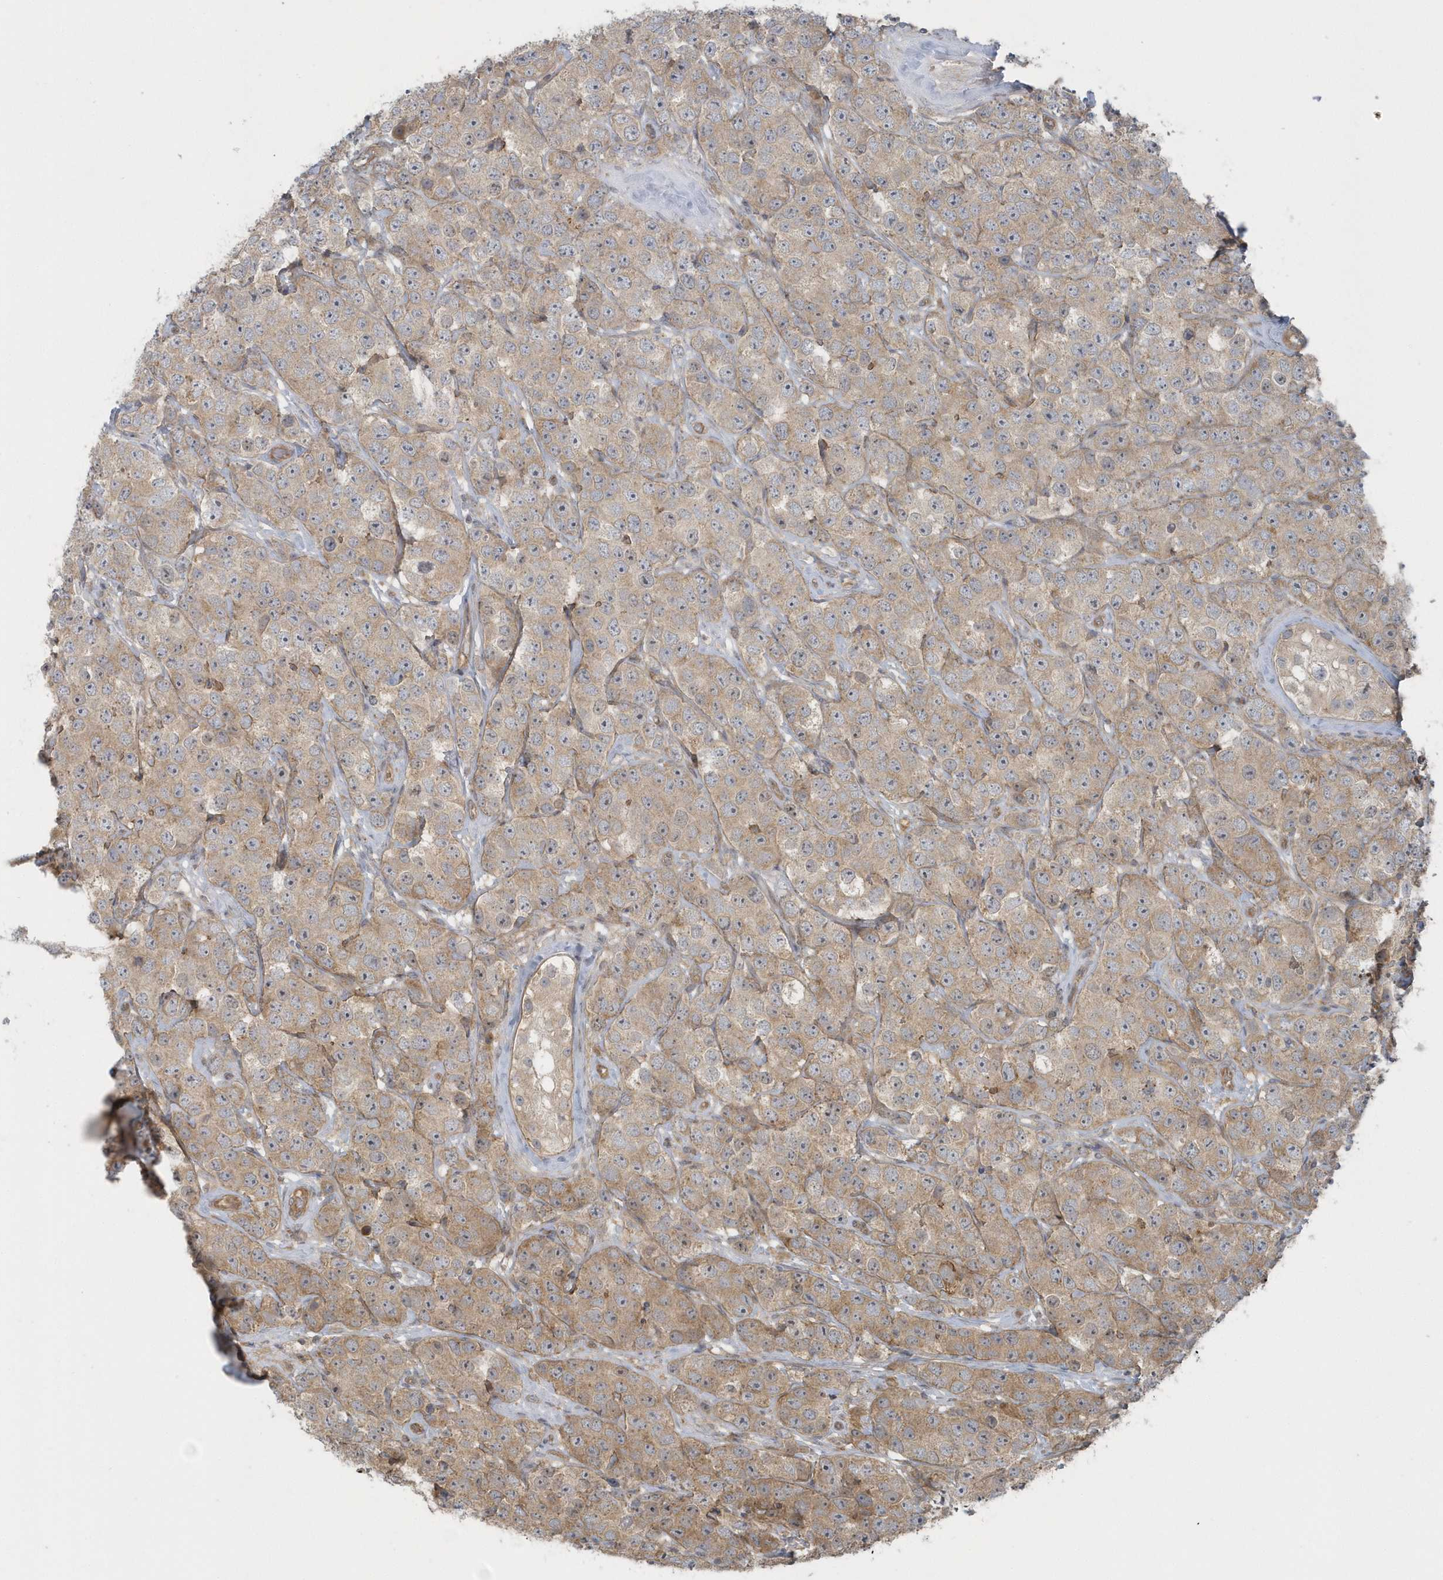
{"staining": {"intensity": "weak", "quantity": "25%-75%", "location": "cytoplasmic/membranous"}, "tissue": "testis cancer", "cell_type": "Tumor cells", "image_type": "cancer", "snomed": [{"axis": "morphology", "description": "Seminoma, NOS"}, {"axis": "topography", "description": "Testis"}], "caption": "Testis cancer was stained to show a protein in brown. There is low levels of weak cytoplasmic/membranous staining in approximately 25%-75% of tumor cells.", "gene": "ACTR1A", "patient": {"sex": "male", "age": 28}}